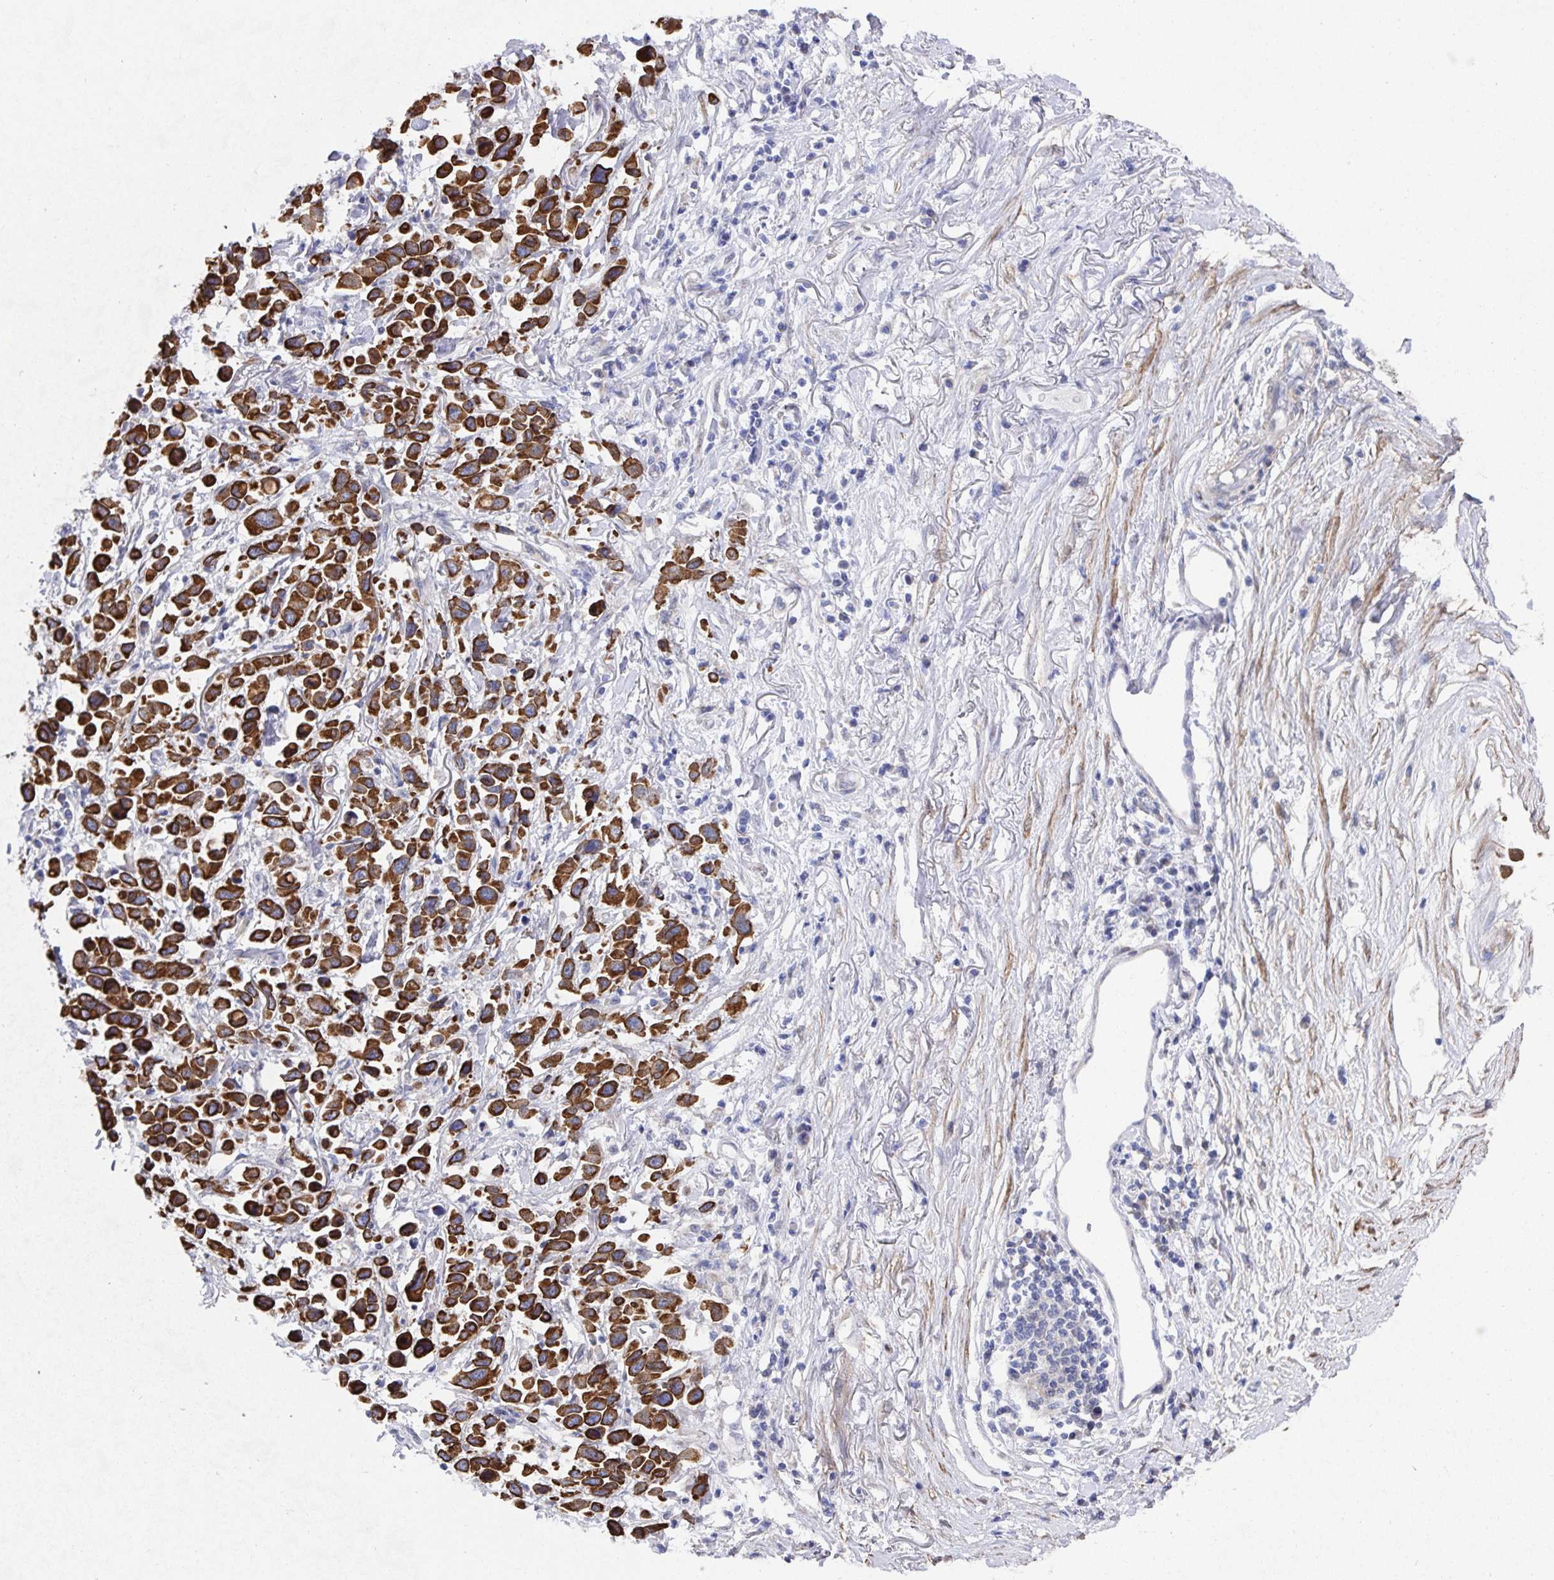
{"staining": {"intensity": "strong", "quantity": ">75%", "location": "cytoplasmic/membranous"}, "tissue": "stomach cancer", "cell_type": "Tumor cells", "image_type": "cancer", "snomed": [{"axis": "morphology", "description": "Adenocarcinoma, NOS"}, {"axis": "topography", "description": "Stomach"}], "caption": "The photomicrograph demonstrates immunohistochemical staining of stomach cancer (adenocarcinoma). There is strong cytoplasmic/membranous expression is seen in approximately >75% of tumor cells.", "gene": "ZIK1", "patient": {"sex": "female", "age": 81}}